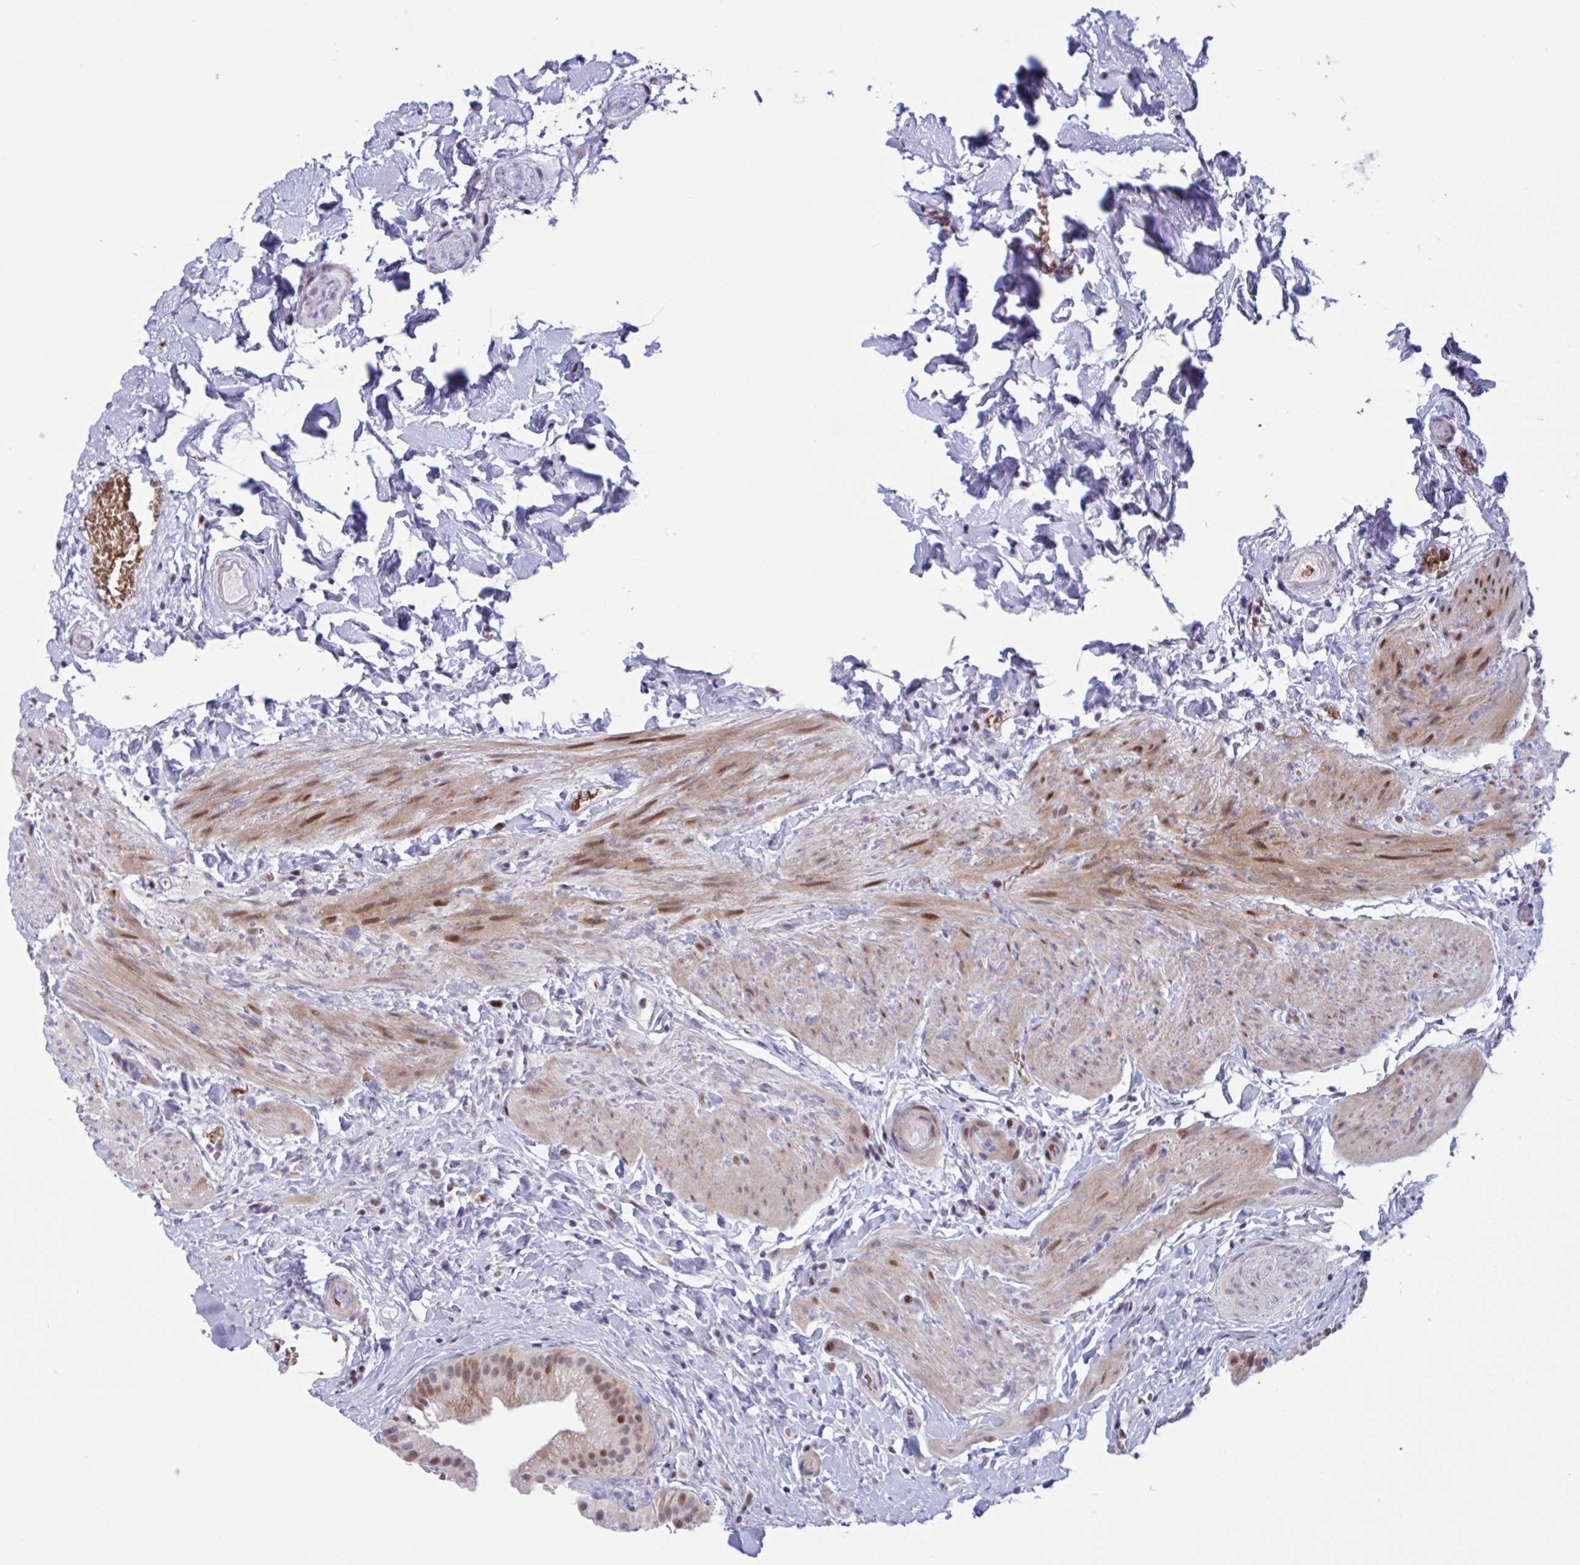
{"staining": {"intensity": "moderate", "quantity": "25%-75%", "location": "cytoplasmic/membranous,nuclear"}, "tissue": "gallbladder", "cell_type": "Glandular cells", "image_type": "normal", "snomed": [{"axis": "morphology", "description": "Normal tissue, NOS"}, {"axis": "topography", "description": "Gallbladder"}], "caption": "An immunohistochemistry (IHC) histopathology image of normal tissue is shown. Protein staining in brown shows moderate cytoplasmic/membranous,nuclear positivity in gallbladder within glandular cells. The protein is shown in brown color, while the nuclei are stained blue.", "gene": "RBL1", "patient": {"sex": "female", "age": 63}}